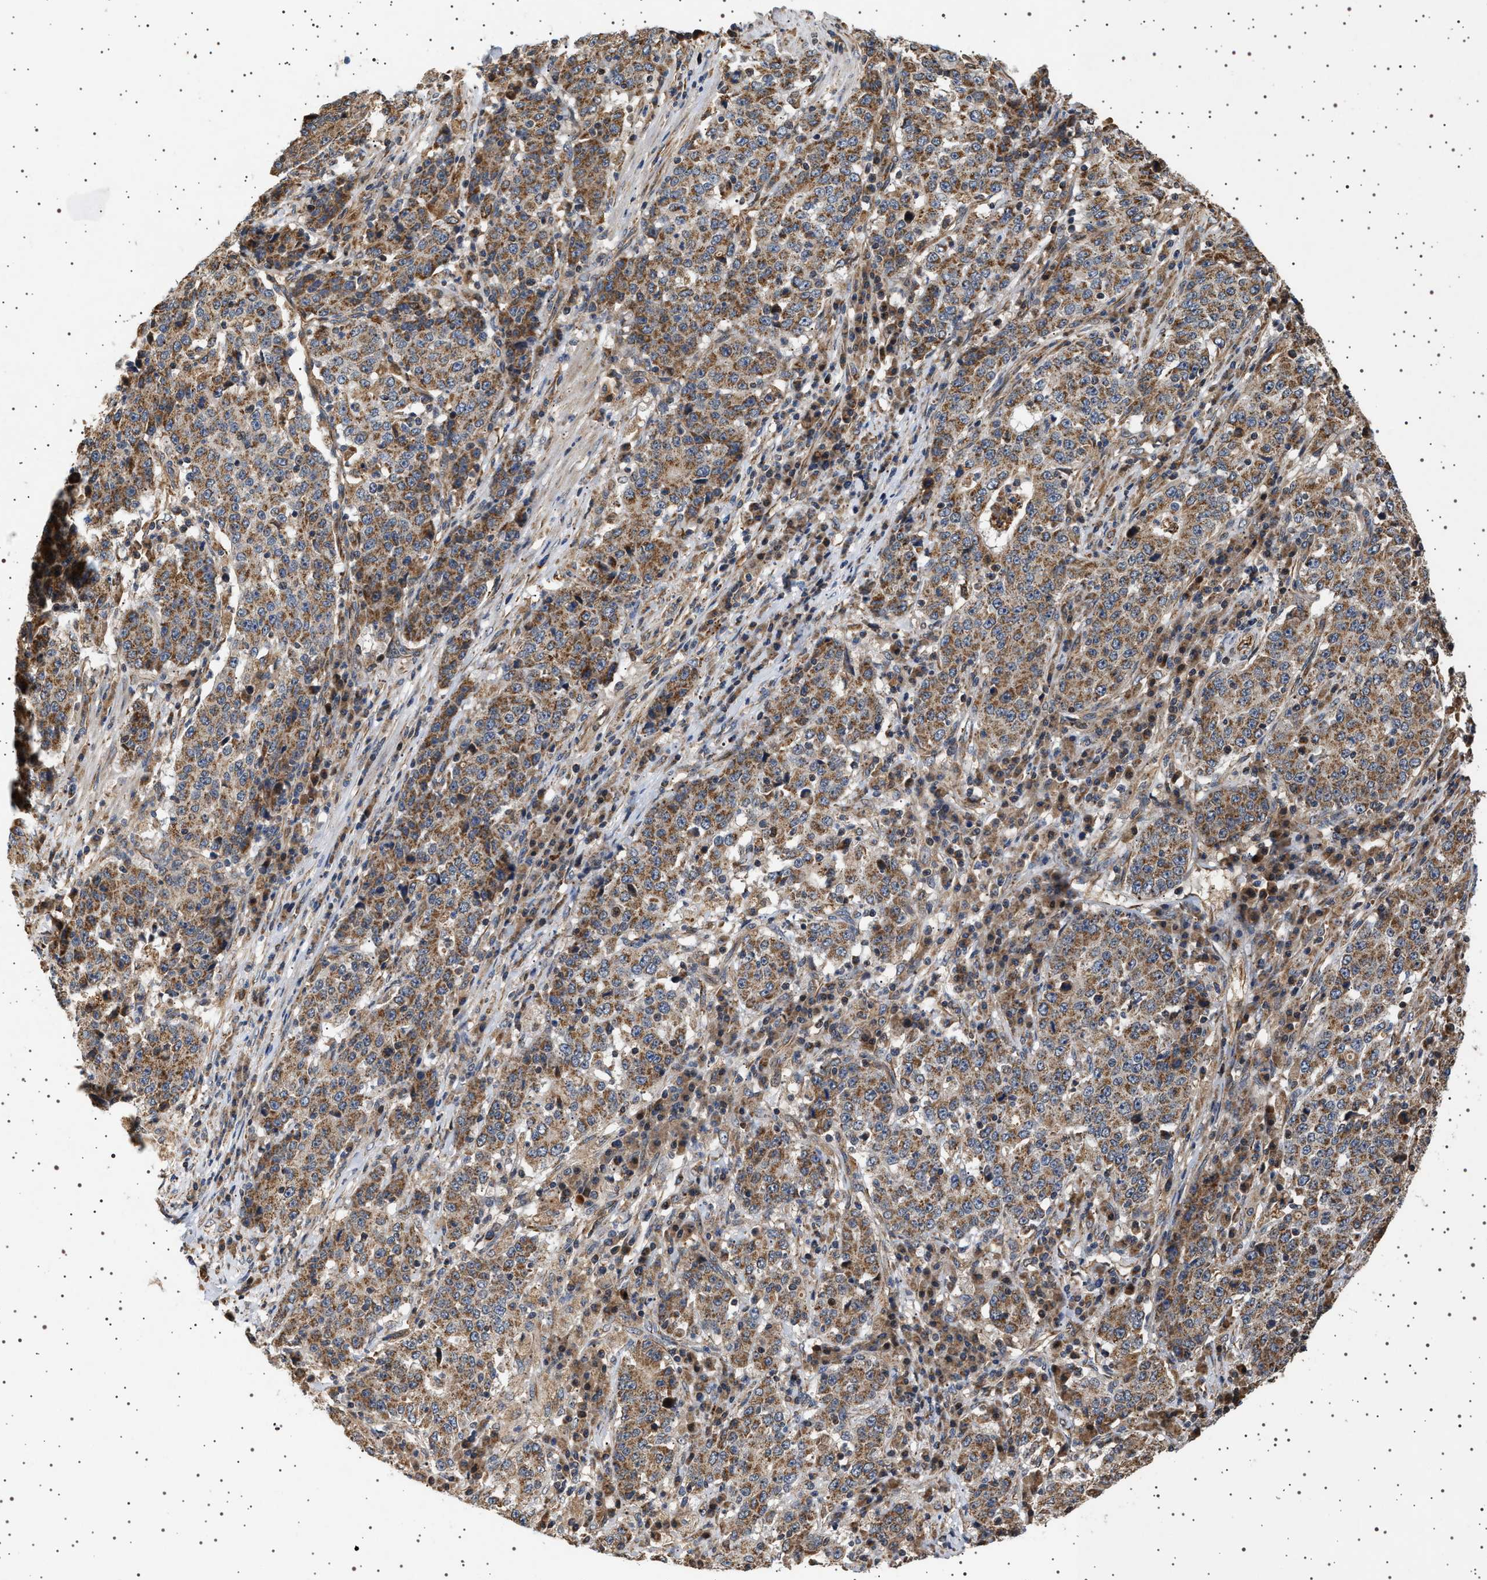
{"staining": {"intensity": "moderate", "quantity": ">75%", "location": "cytoplasmic/membranous"}, "tissue": "stomach cancer", "cell_type": "Tumor cells", "image_type": "cancer", "snomed": [{"axis": "morphology", "description": "Adenocarcinoma, NOS"}, {"axis": "topography", "description": "Stomach"}], "caption": "Protein staining of stomach adenocarcinoma tissue shows moderate cytoplasmic/membranous expression in approximately >75% of tumor cells. The protein is shown in brown color, while the nuclei are stained blue.", "gene": "TRUB2", "patient": {"sex": "male", "age": 59}}